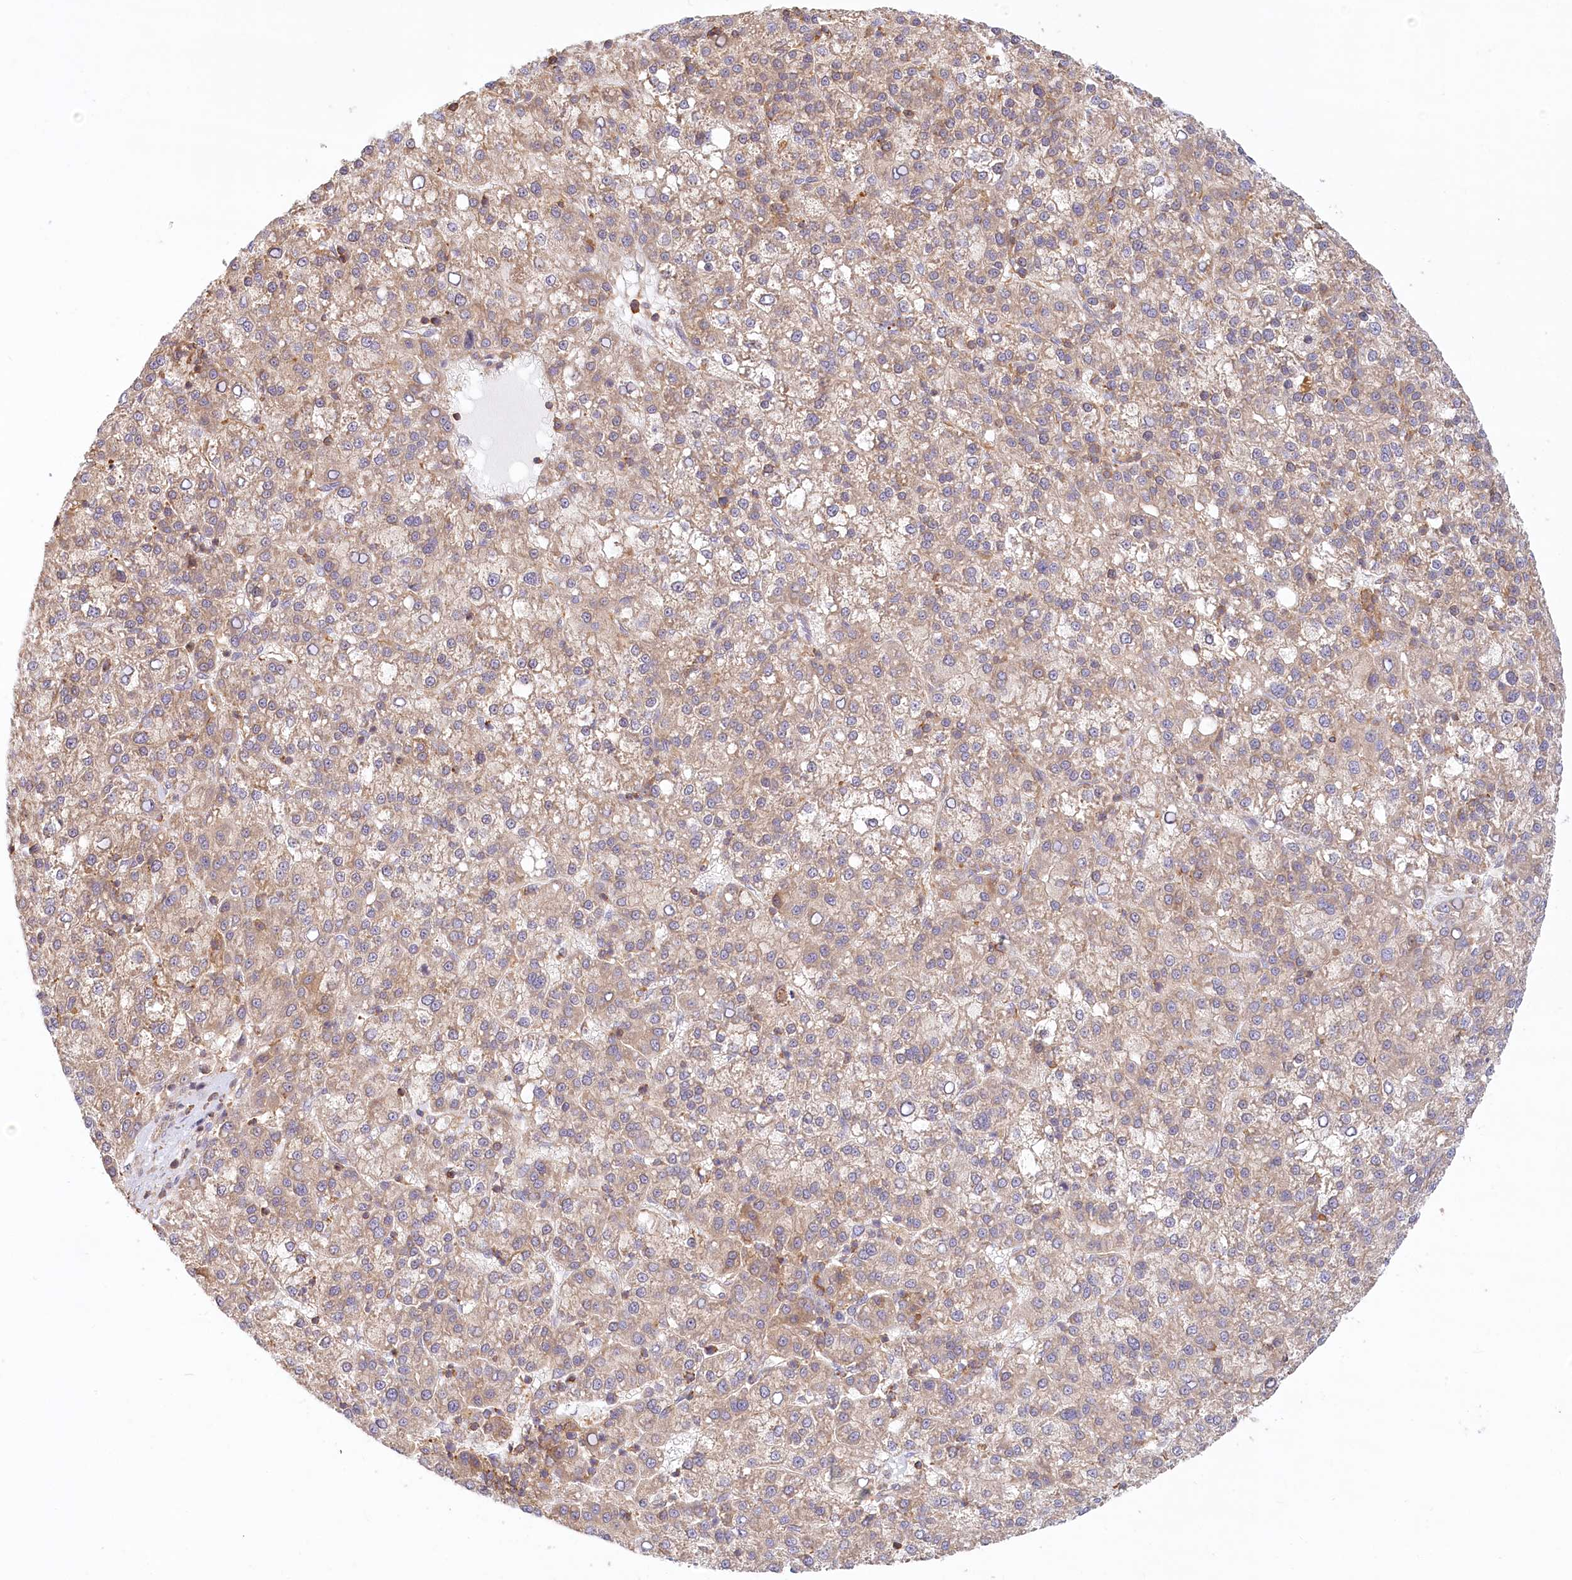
{"staining": {"intensity": "weak", "quantity": ">75%", "location": "cytoplasmic/membranous"}, "tissue": "liver cancer", "cell_type": "Tumor cells", "image_type": "cancer", "snomed": [{"axis": "morphology", "description": "Carcinoma, Hepatocellular, NOS"}, {"axis": "topography", "description": "Liver"}], "caption": "IHC (DAB (3,3'-diaminobenzidine)) staining of liver cancer shows weak cytoplasmic/membranous protein positivity in approximately >75% of tumor cells. Nuclei are stained in blue.", "gene": "UMPS", "patient": {"sex": "female", "age": 58}}